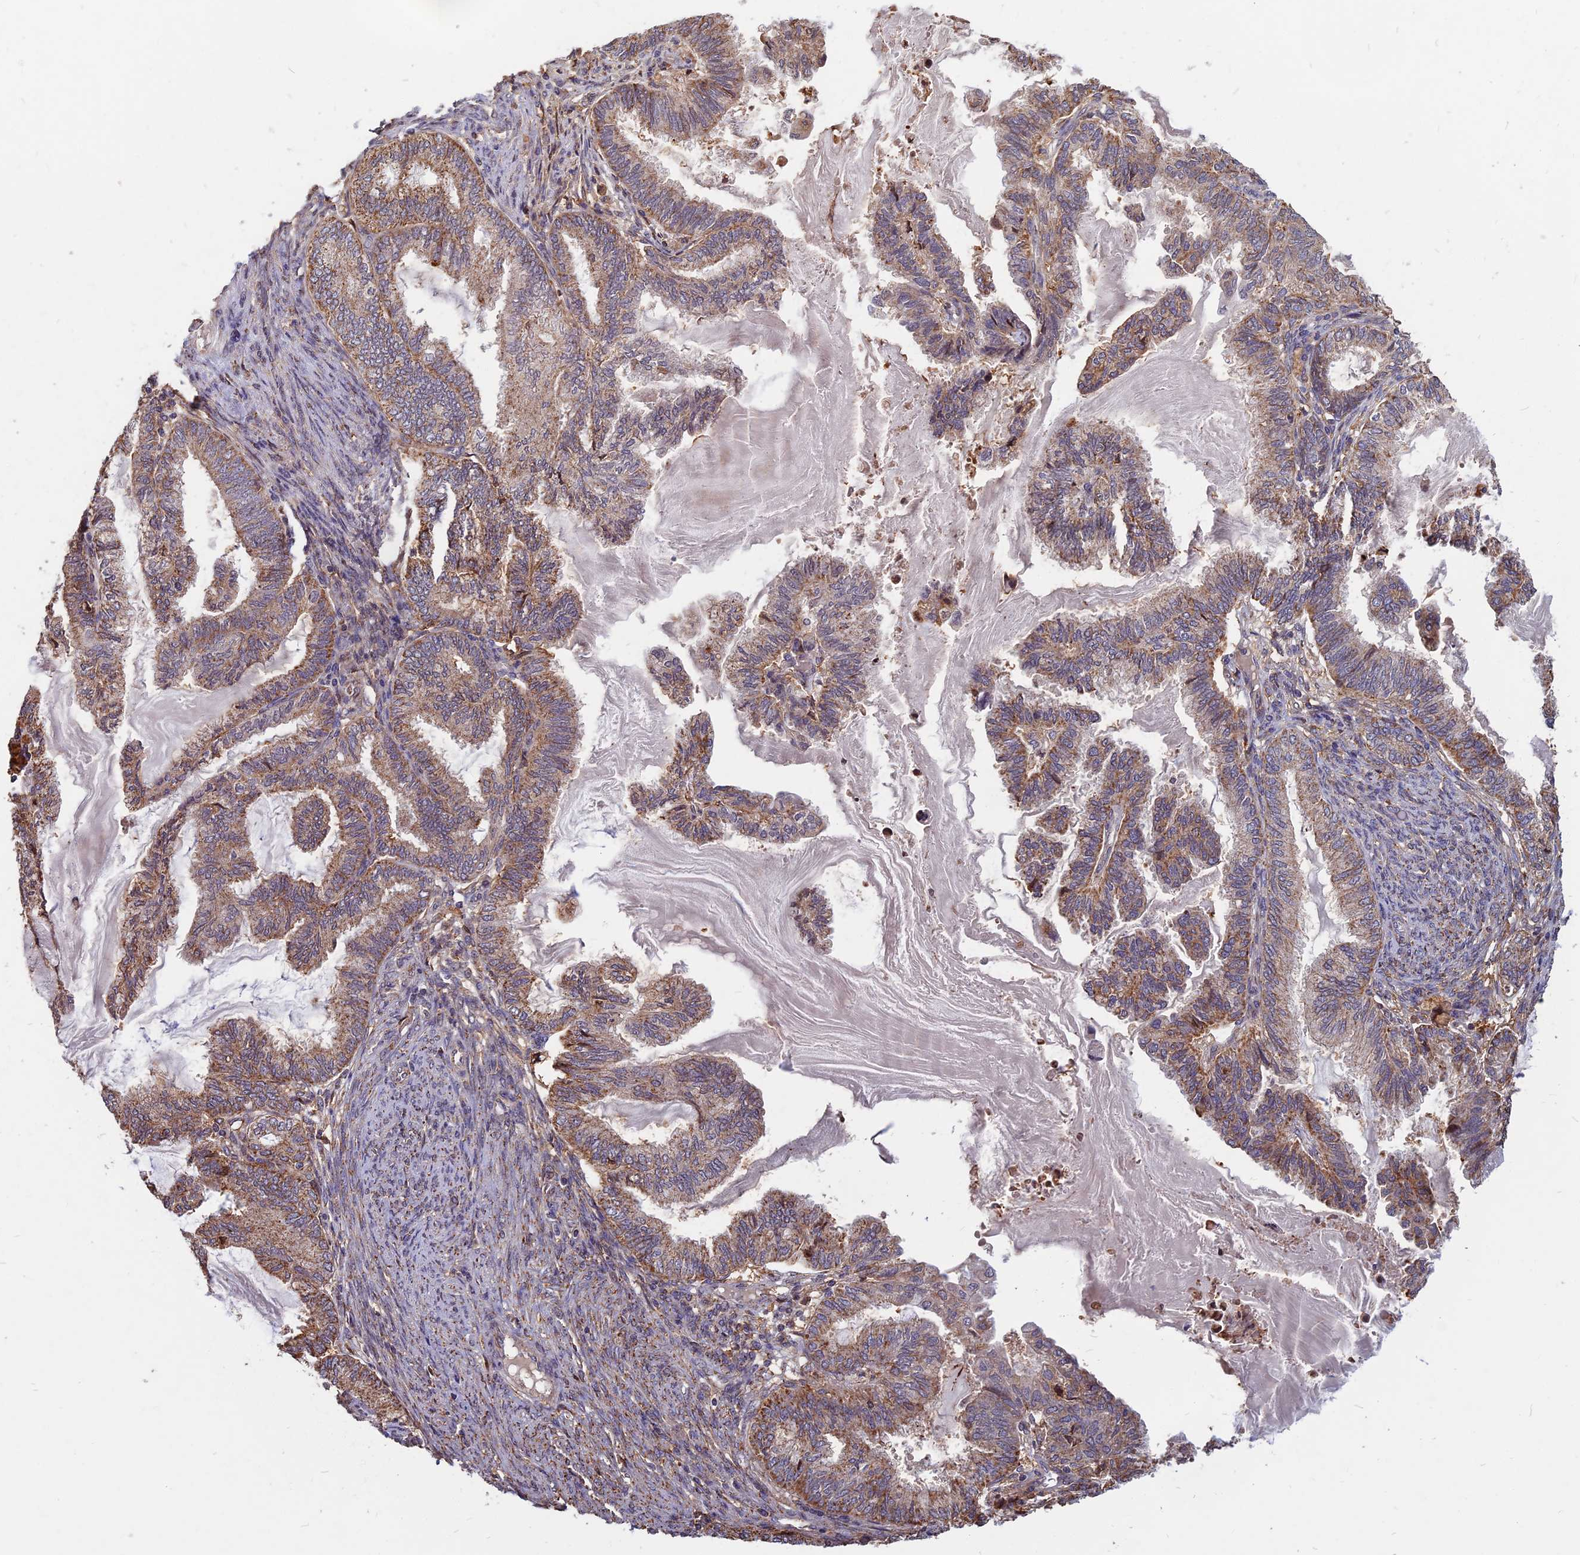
{"staining": {"intensity": "moderate", "quantity": ">75%", "location": "cytoplasmic/membranous"}, "tissue": "endometrial cancer", "cell_type": "Tumor cells", "image_type": "cancer", "snomed": [{"axis": "morphology", "description": "Adenocarcinoma, NOS"}, {"axis": "topography", "description": "Endometrium"}], "caption": "Immunohistochemical staining of human endometrial cancer reveals moderate cytoplasmic/membranous protein staining in about >75% of tumor cells.", "gene": "SPG11", "patient": {"sex": "female", "age": 86}}